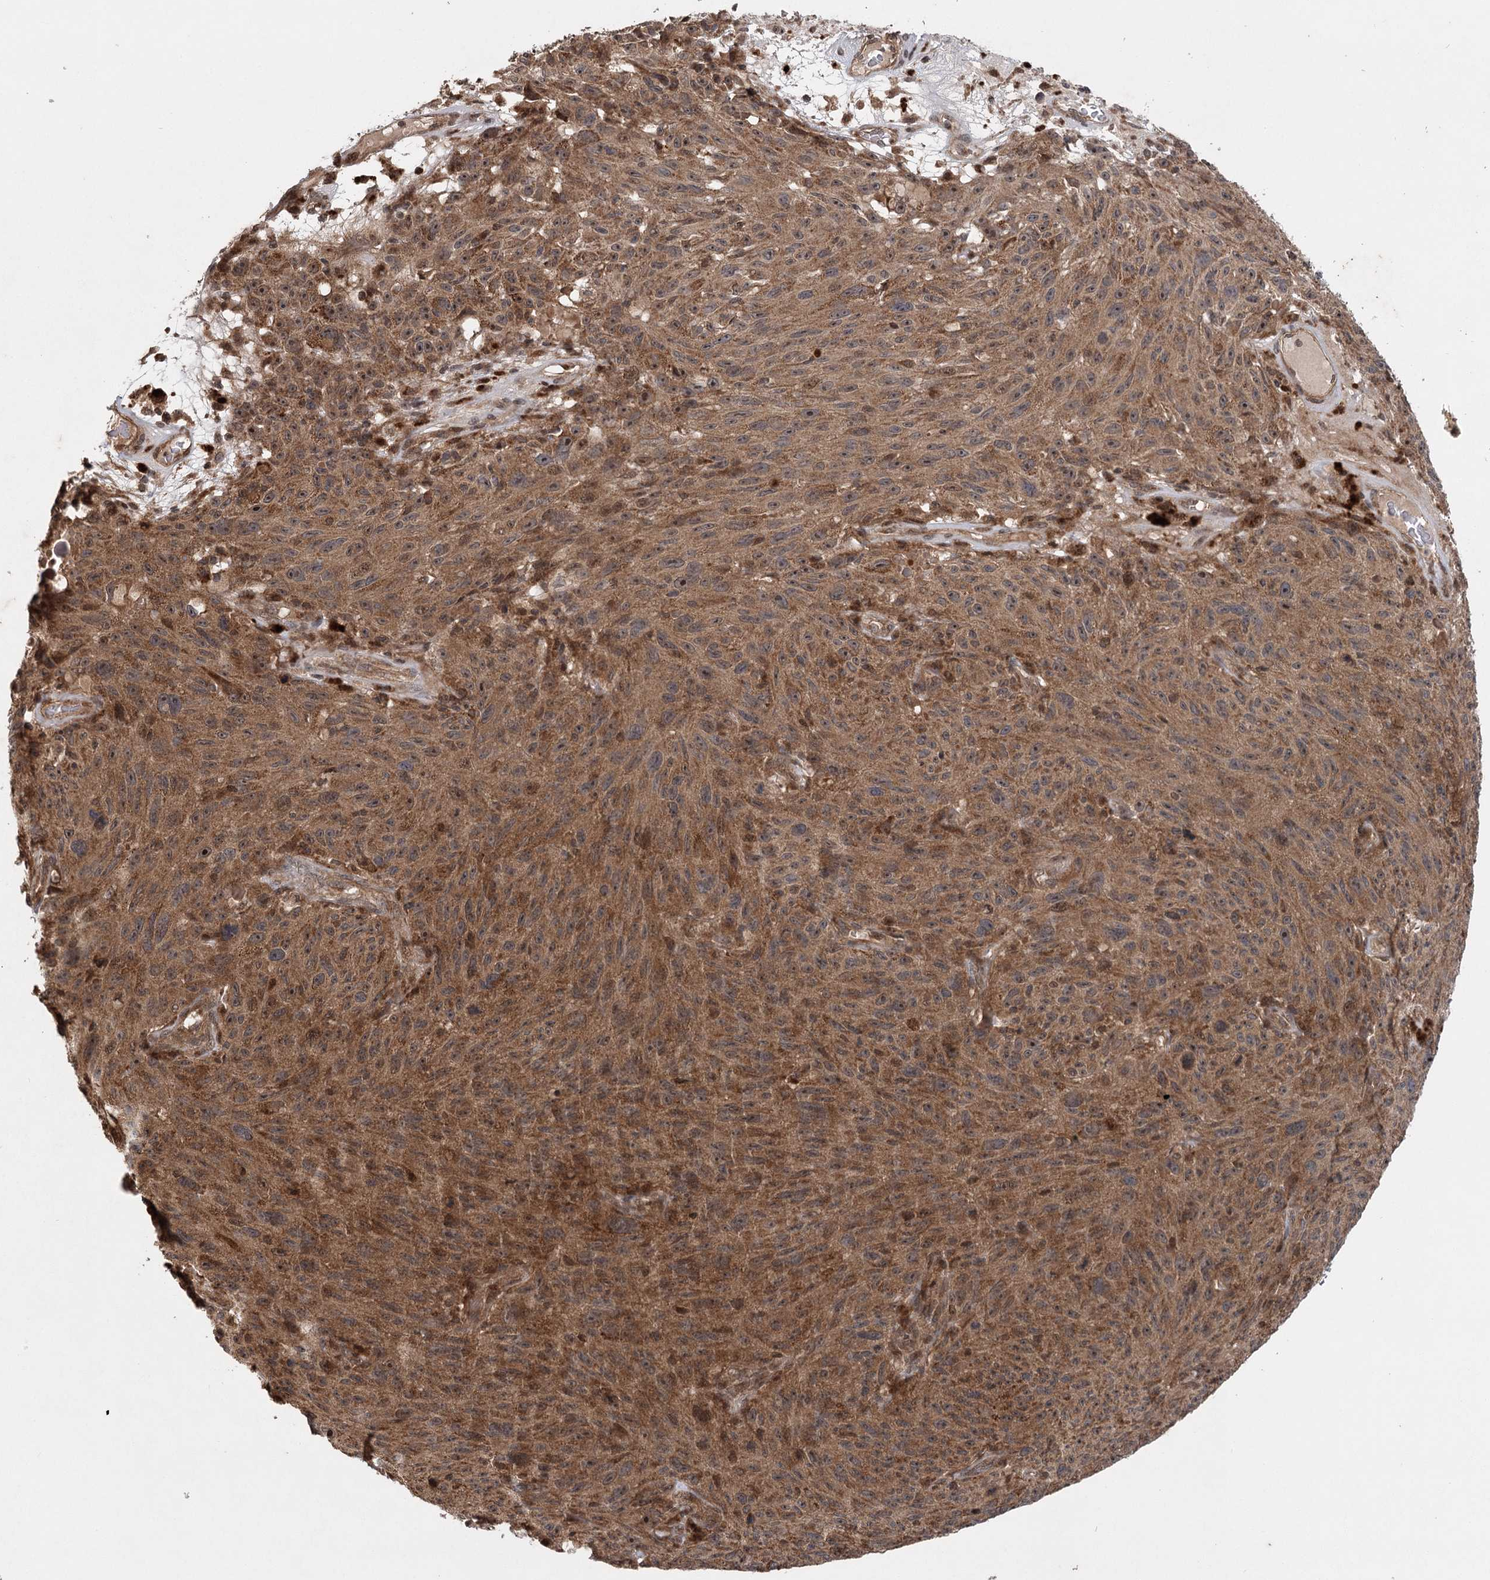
{"staining": {"intensity": "moderate", "quantity": ">75%", "location": "cytoplasmic/membranous,nuclear"}, "tissue": "melanoma", "cell_type": "Tumor cells", "image_type": "cancer", "snomed": [{"axis": "morphology", "description": "Malignant melanoma, NOS"}, {"axis": "topography", "description": "Skin"}], "caption": "There is medium levels of moderate cytoplasmic/membranous and nuclear expression in tumor cells of malignant melanoma, as demonstrated by immunohistochemical staining (brown color).", "gene": "INSIG2", "patient": {"sex": "female", "age": 82}}